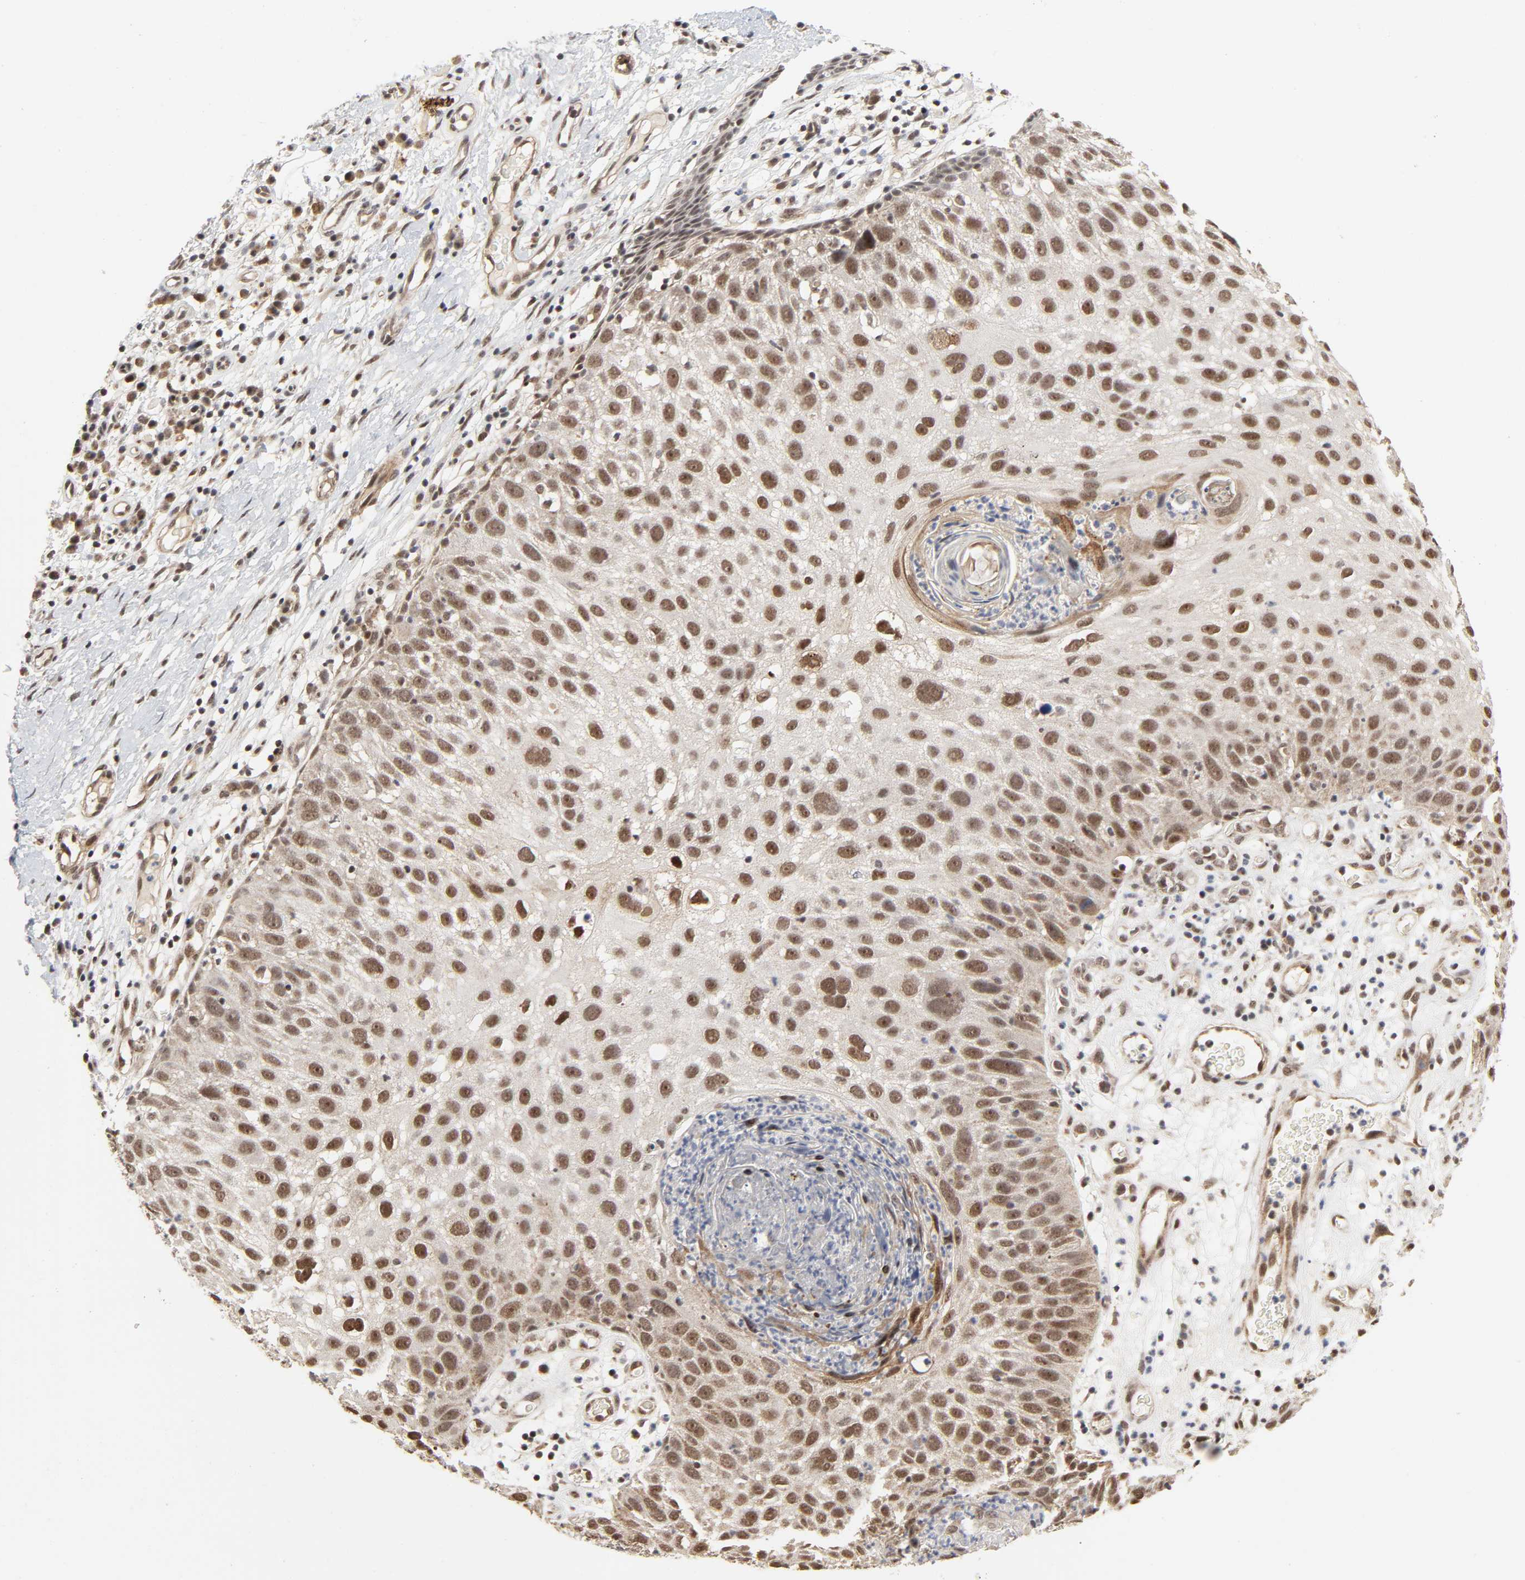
{"staining": {"intensity": "moderate", "quantity": ">75%", "location": "cytoplasmic/membranous,nuclear"}, "tissue": "skin cancer", "cell_type": "Tumor cells", "image_type": "cancer", "snomed": [{"axis": "morphology", "description": "Squamous cell carcinoma, NOS"}, {"axis": "topography", "description": "Skin"}], "caption": "Skin cancer tissue reveals moderate cytoplasmic/membranous and nuclear expression in about >75% of tumor cells, visualized by immunohistochemistry.", "gene": "ZKSCAN8", "patient": {"sex": "male", "age": 87}}